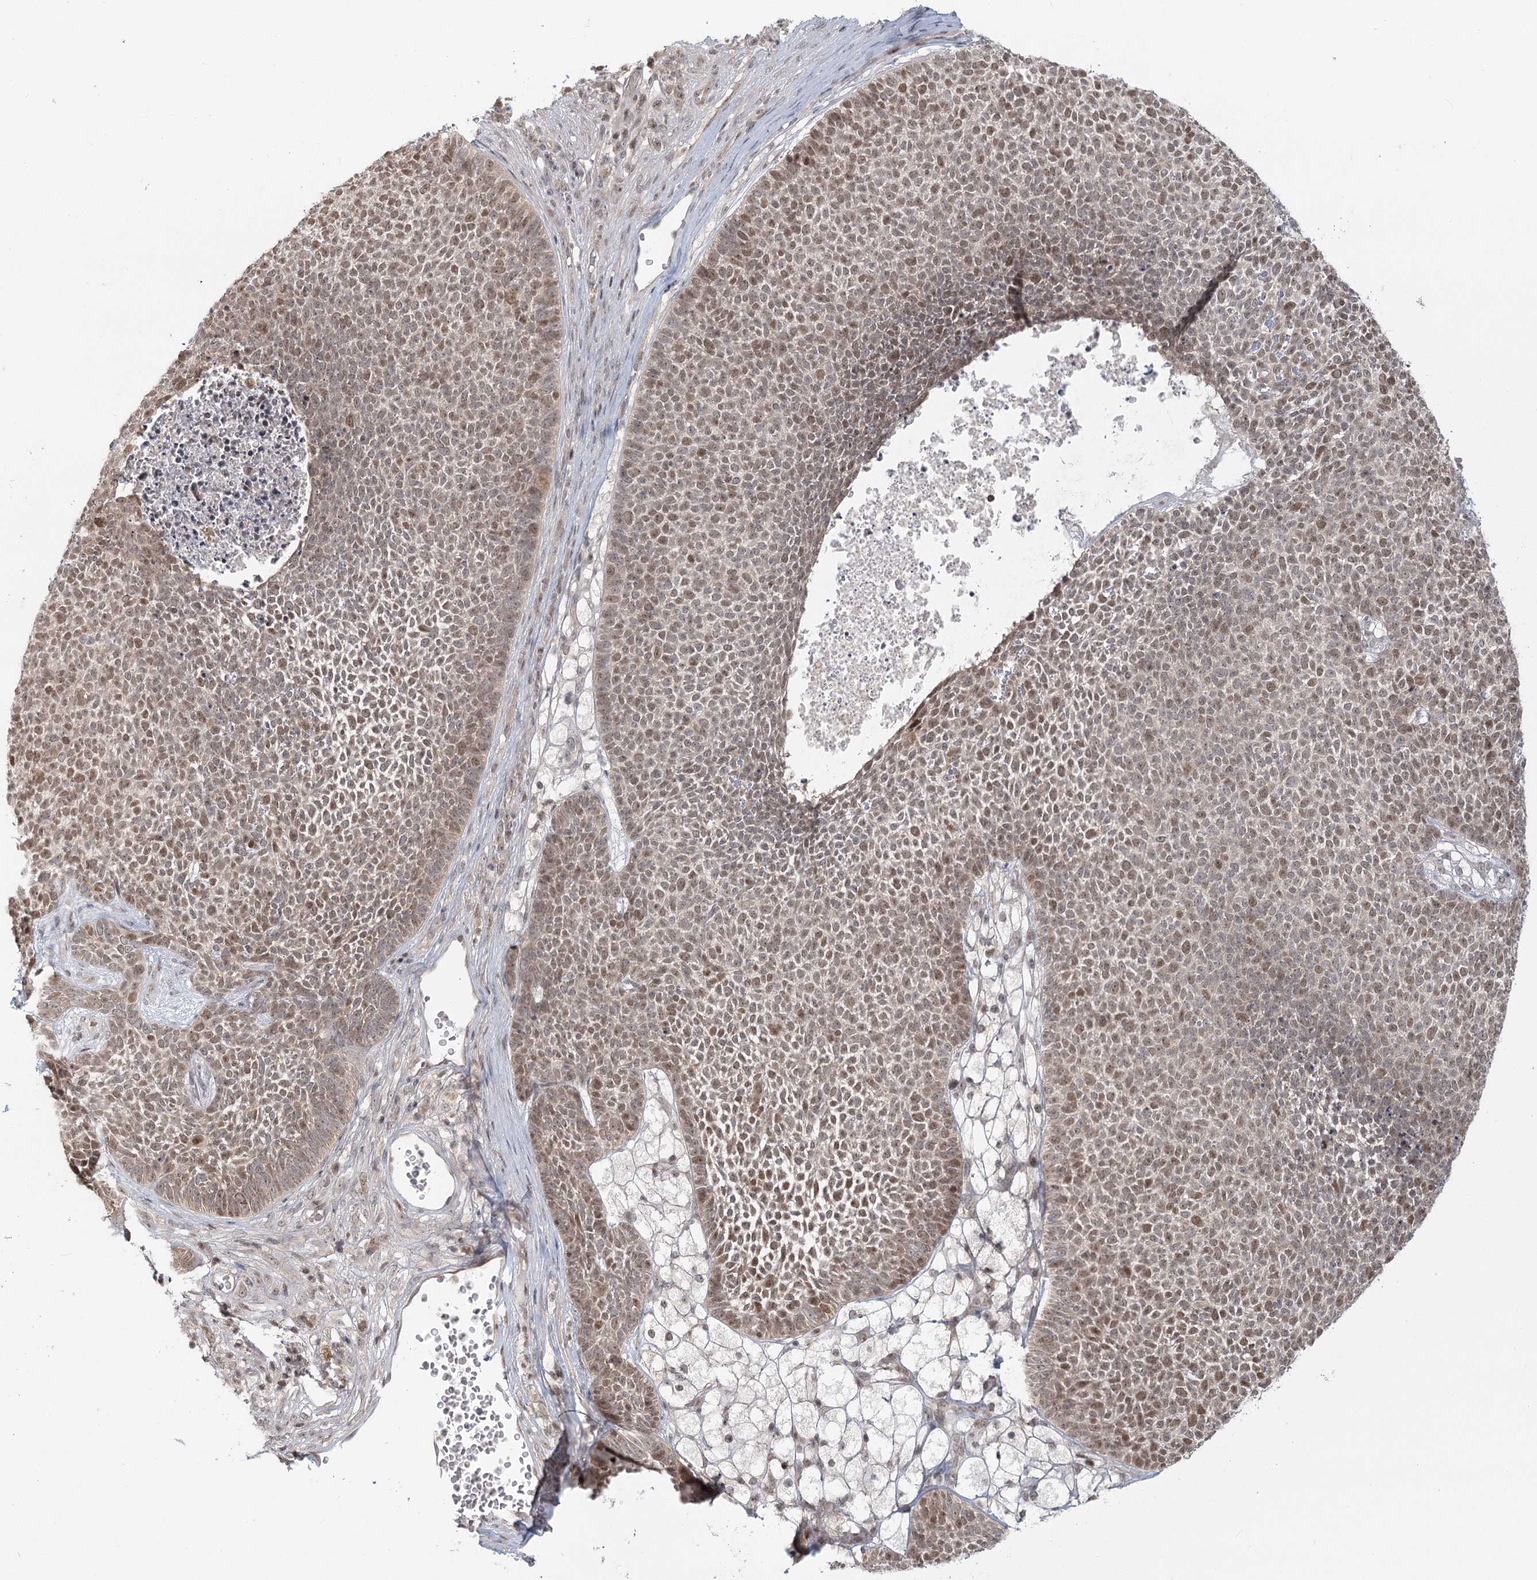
{"staining": {"intensity": "moderate", "quantity": "25%-75%", "location": "nuclear"}, "tissue": "skin cancer", "cell_type": "Tumor cells", "image_type": "cancer", "snomed": [{"axis": "morphology", "description": "Basal cell carcinoma"}, {"axis": "topography", "description": "Skin"}], "caption": "Human skin basal cell carcinoma stained for a protein (brown) demonstrates moderate nuclear positive positivity in about 25%-75% of tumor cells.", "gene": "R3HCC1L", "patient": {"sex": "female", "age": 84}}